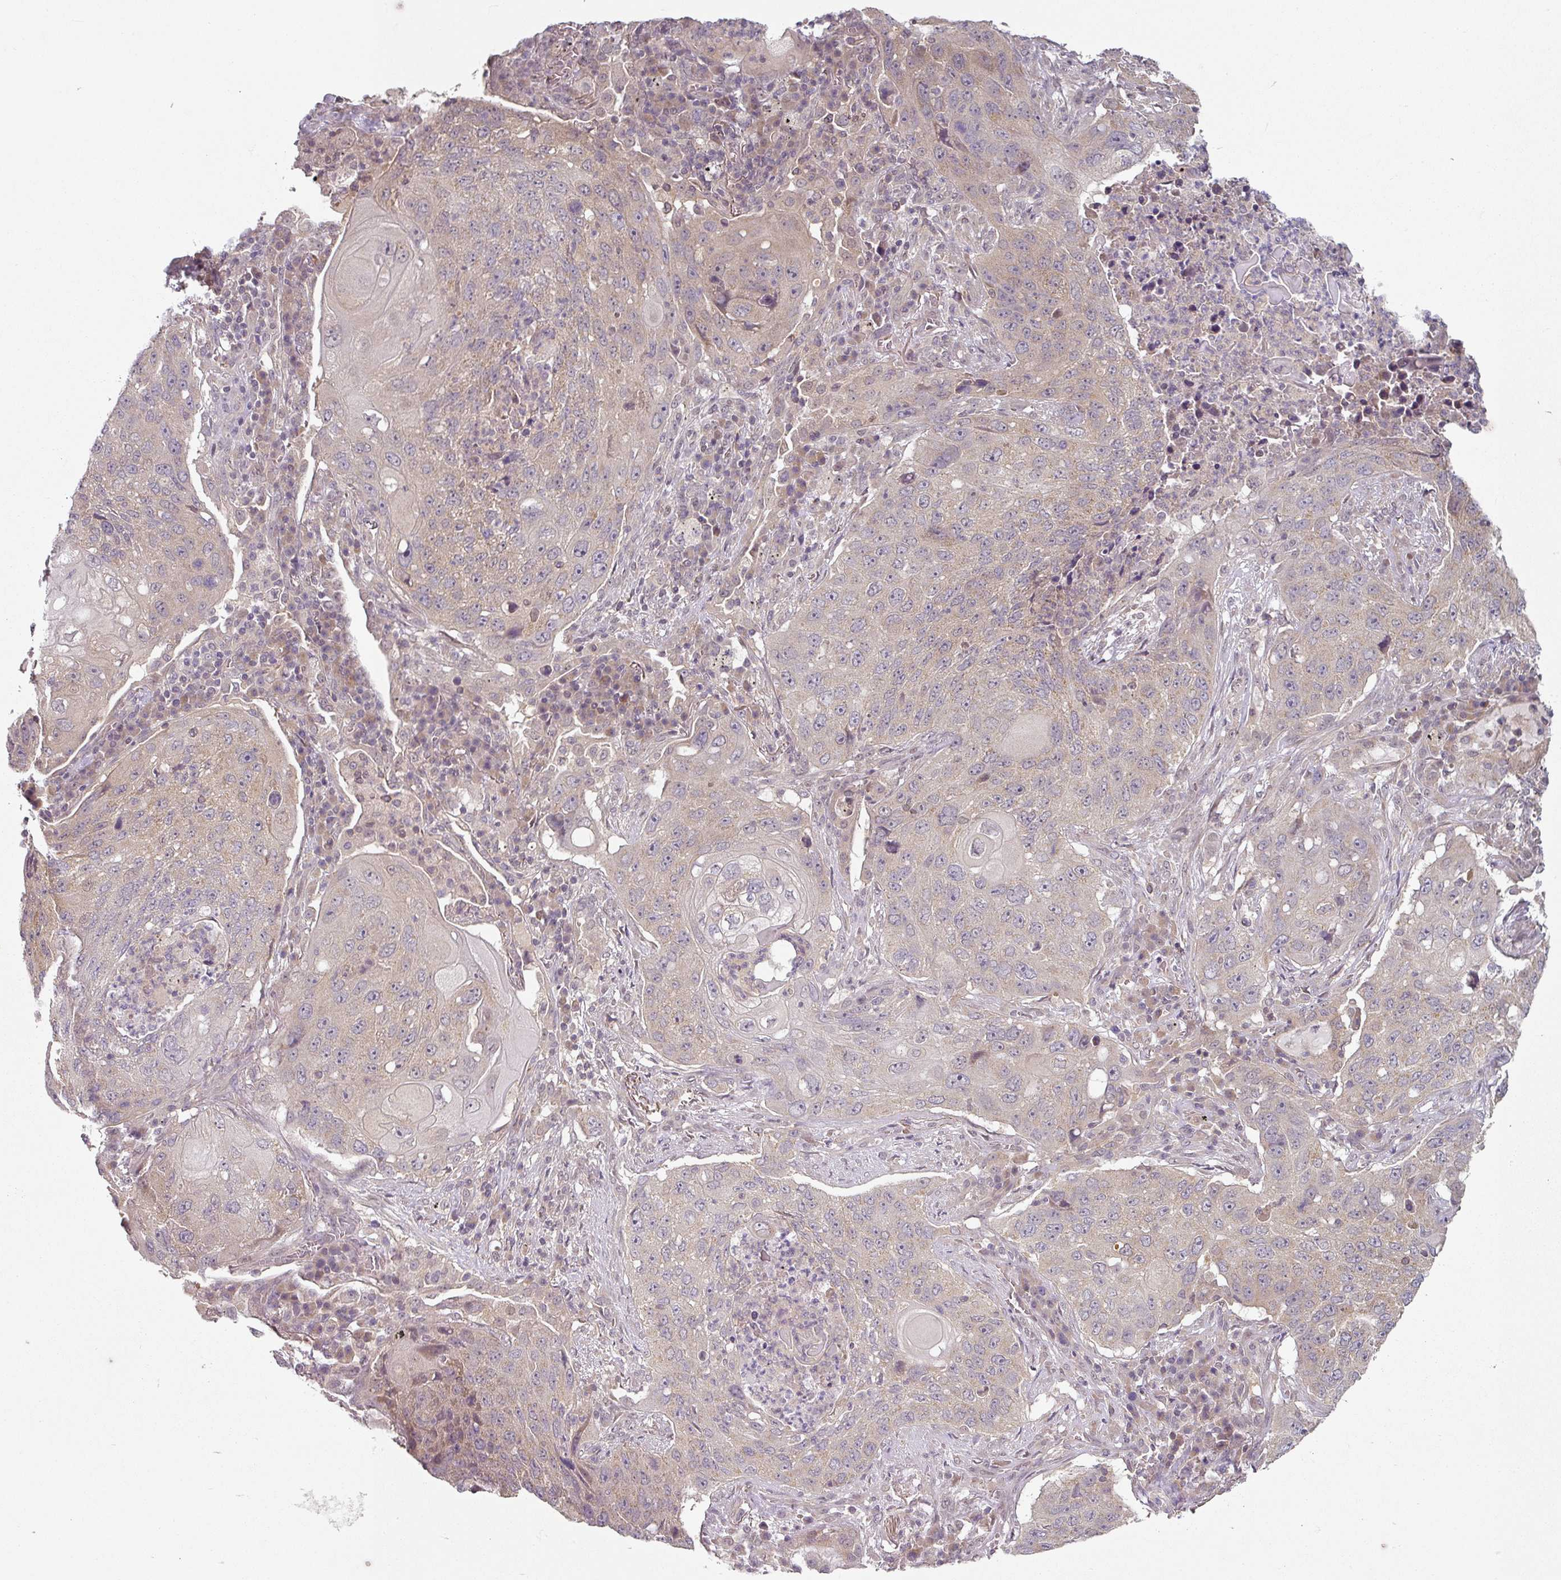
{"staining": {"intensity": "weak", "quantity": "25%-75%", "location": "cytoplasmic/membranous"}, "tissue": "lung cancer", "cell_type": "Tumor cells", "image_type": "cancer", "snomed": [{"axis": "morphology", "description": "Squamous cell carcinoma, NOS"}, {"axis": "topography", "description": "Lung"}], "caption": "Protein staining exhibits weak cytoplasmic/membranous expression in approximately 25%-75% of tumor cells in squamous cell carcinoma (lung).", "gene": "MAP2K2", "patient": {"sex": "female", "age": 63}}